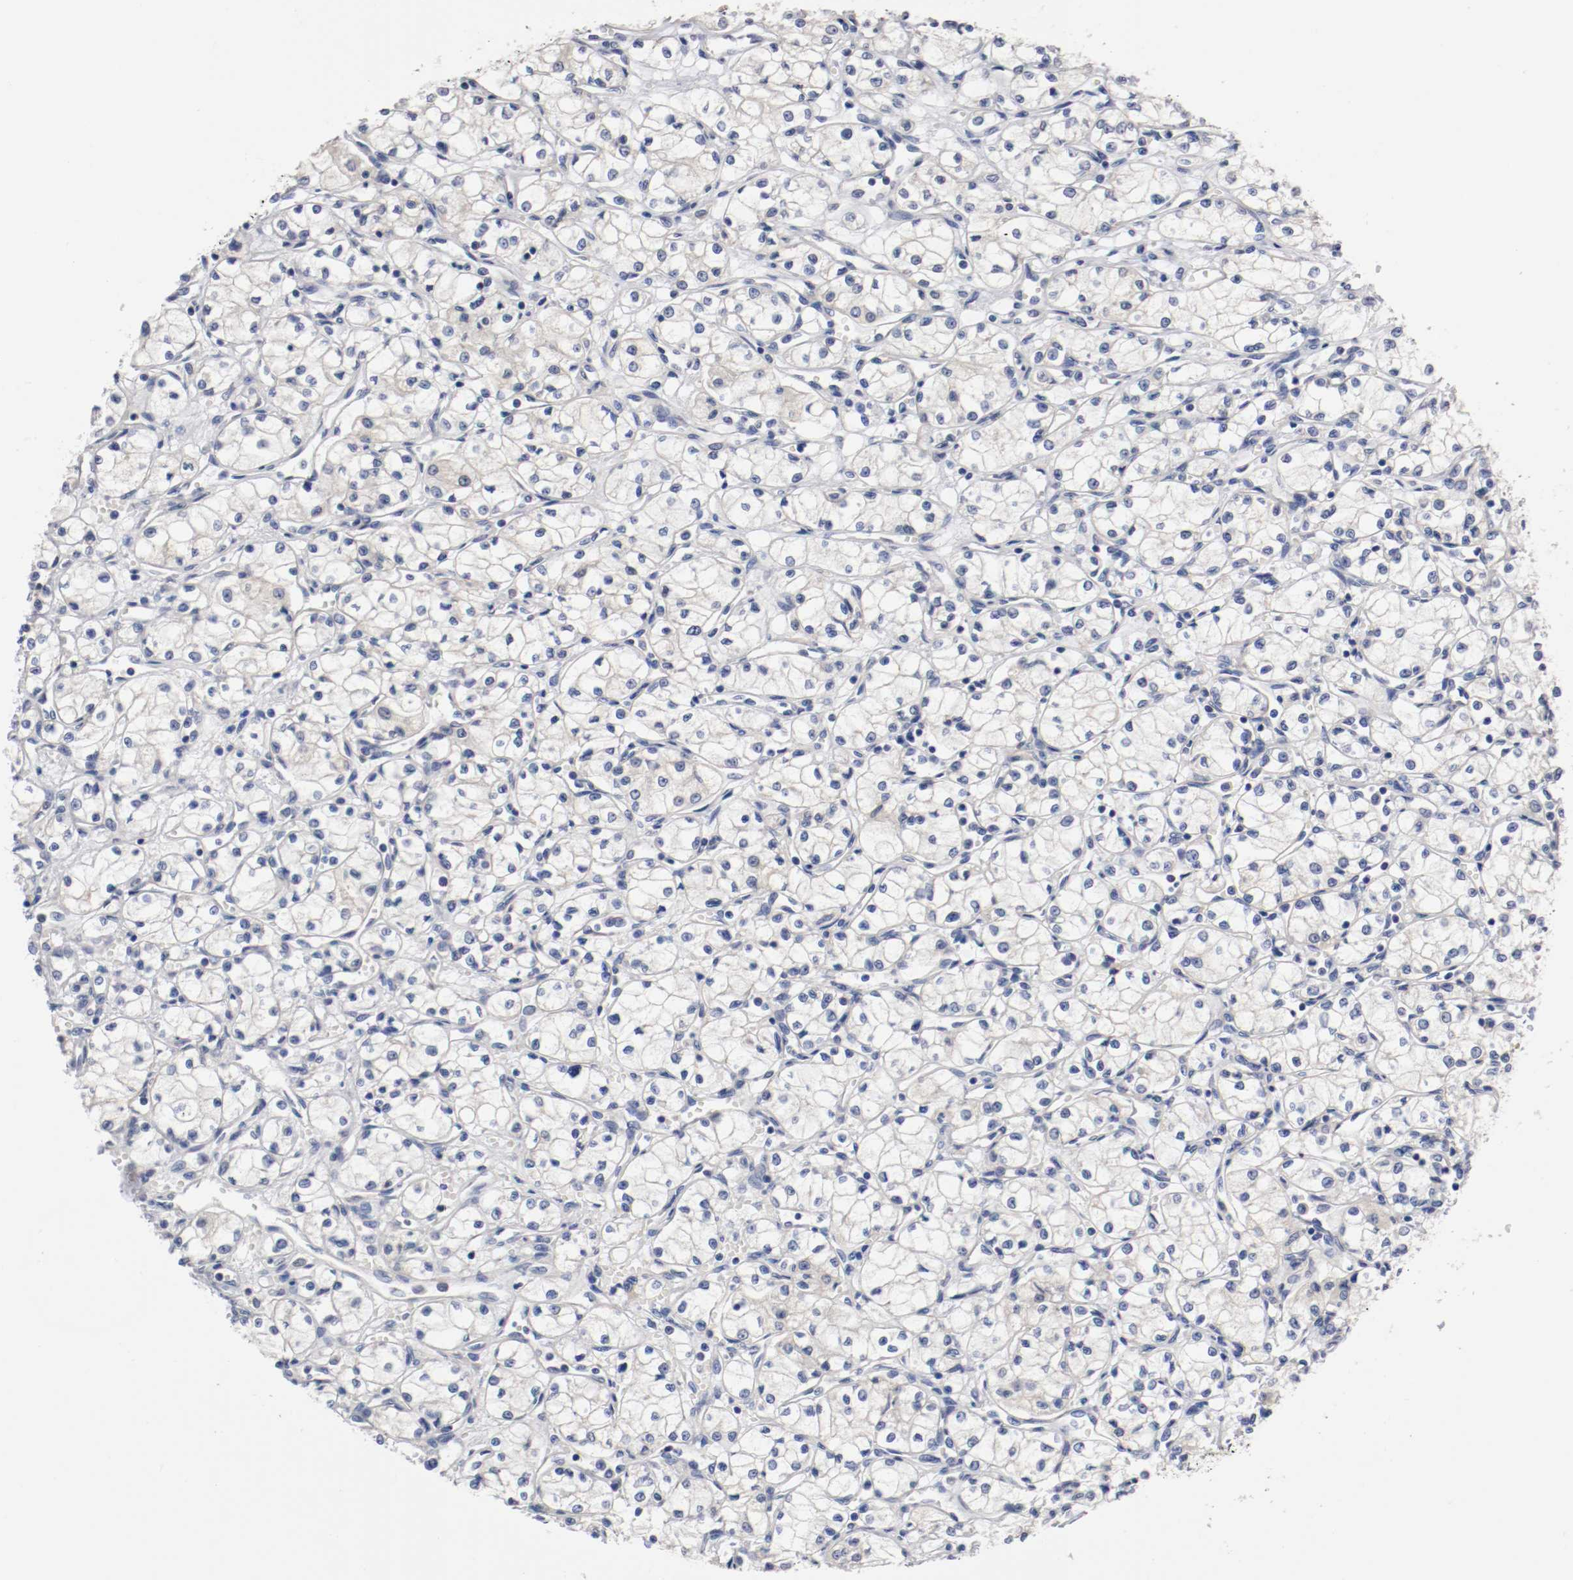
{"staining": {"intensity": "negative", "quantity": "none", "location": "none"}, "tissue": "renal cancer", "cell_type": "Tumor cells", "image_type": "cancer", "snomed": [{"axis": "morphology", "description": "Normal tissue, NOS"}, {"axis": "morphology", "description": "Adenocarcinoma, NOS"}, {"axis": "topography", "description": "Kidney"}], "caption": "DAB immunohistochemical staining of human renal cancer reveals no significant staining in tumor cells.", "gene": "PCSK6", "patient": {"sex": "male", "age": 59}}